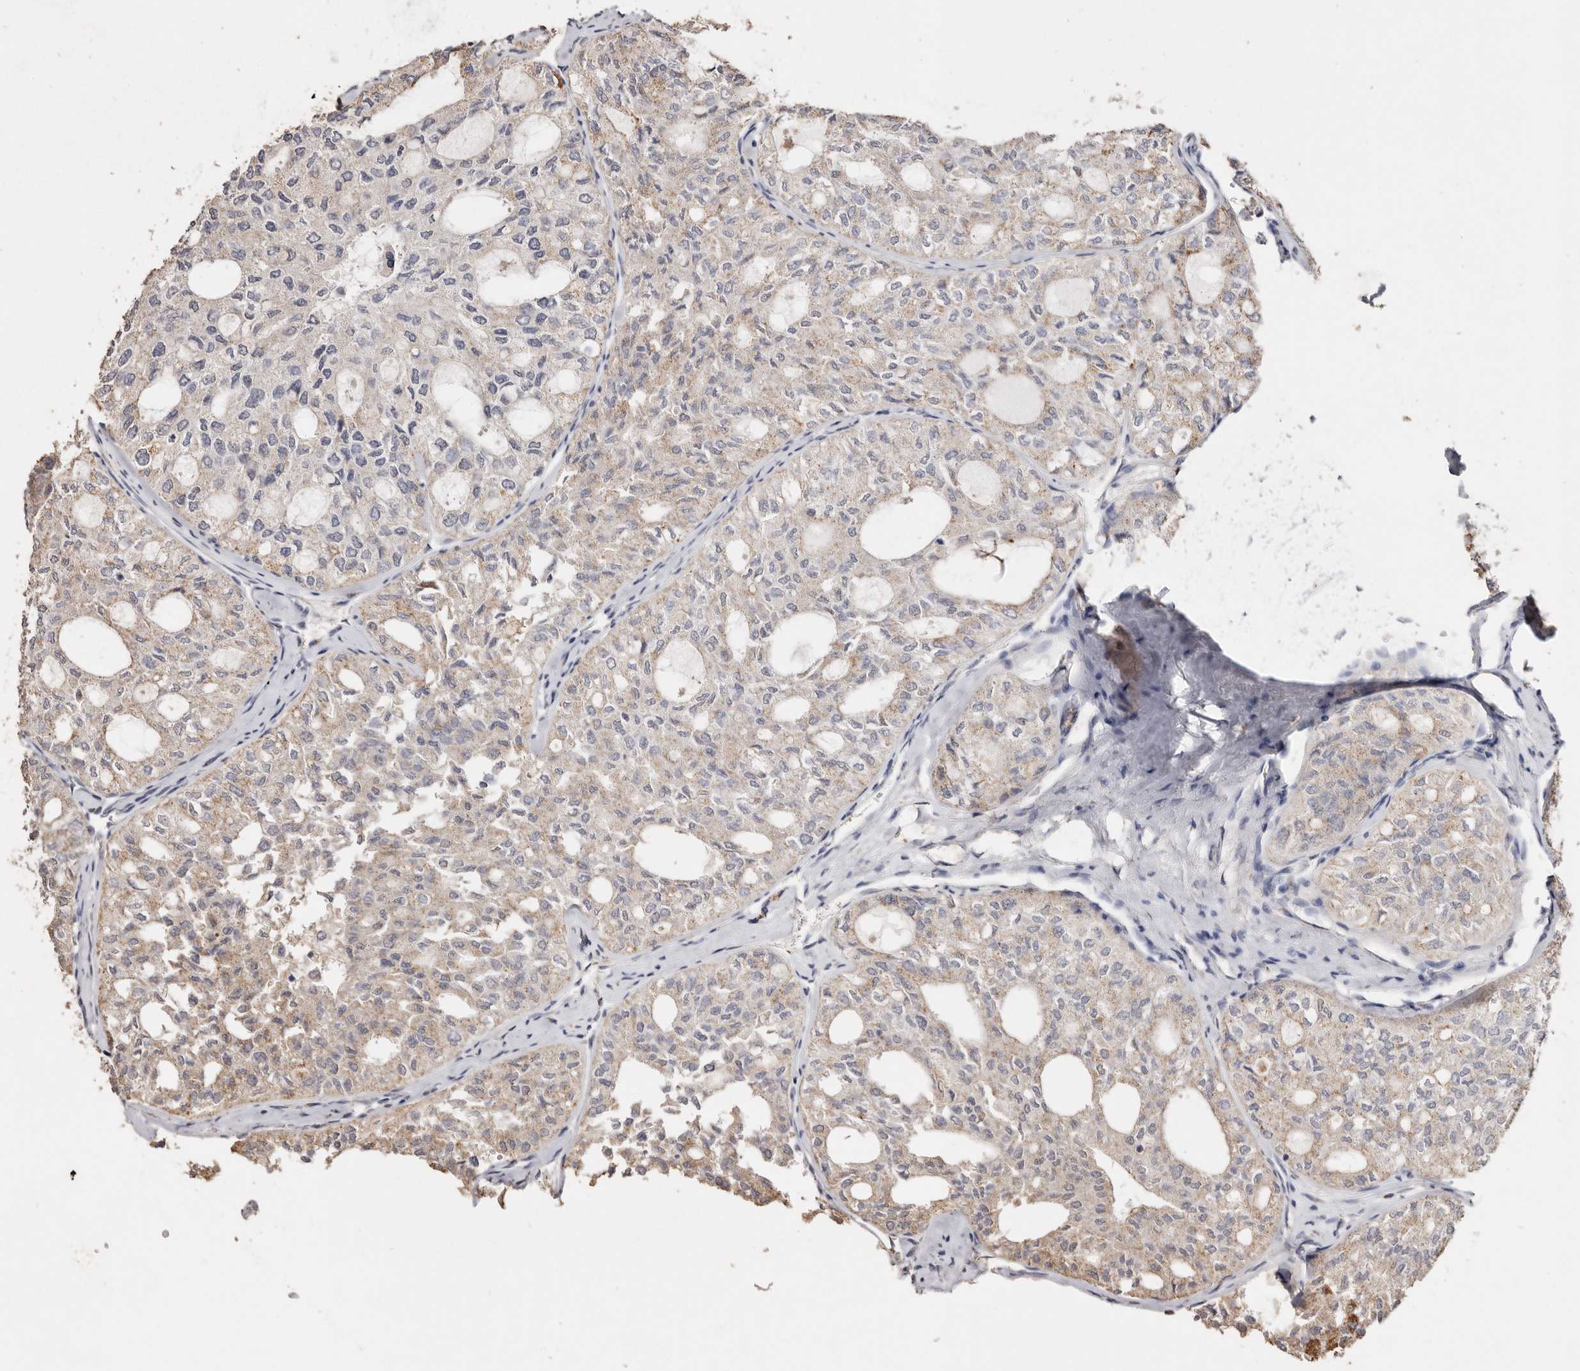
{"staining": {"intensity": "weak", "quantity": ">75%", "location": "cytoplasmic/membranous"}, "tissue": "thyroid cancer", "cell_type": "Tumor cells", "image_type": "cancer", "snomed": [{"axis": "morphology", "description": "Follicular adenoma carcinoma, NOS"}, {"axis": "topography", "description": "Thyroid gland"}], "caption": "Tumor cells display weak cytoplasmic/membranous expression in about >75% of cells in follicular adenoma carcinoma (thyroid).", "gene": "LGALS7B", "patient": {"sex": "male", "age": 75}}